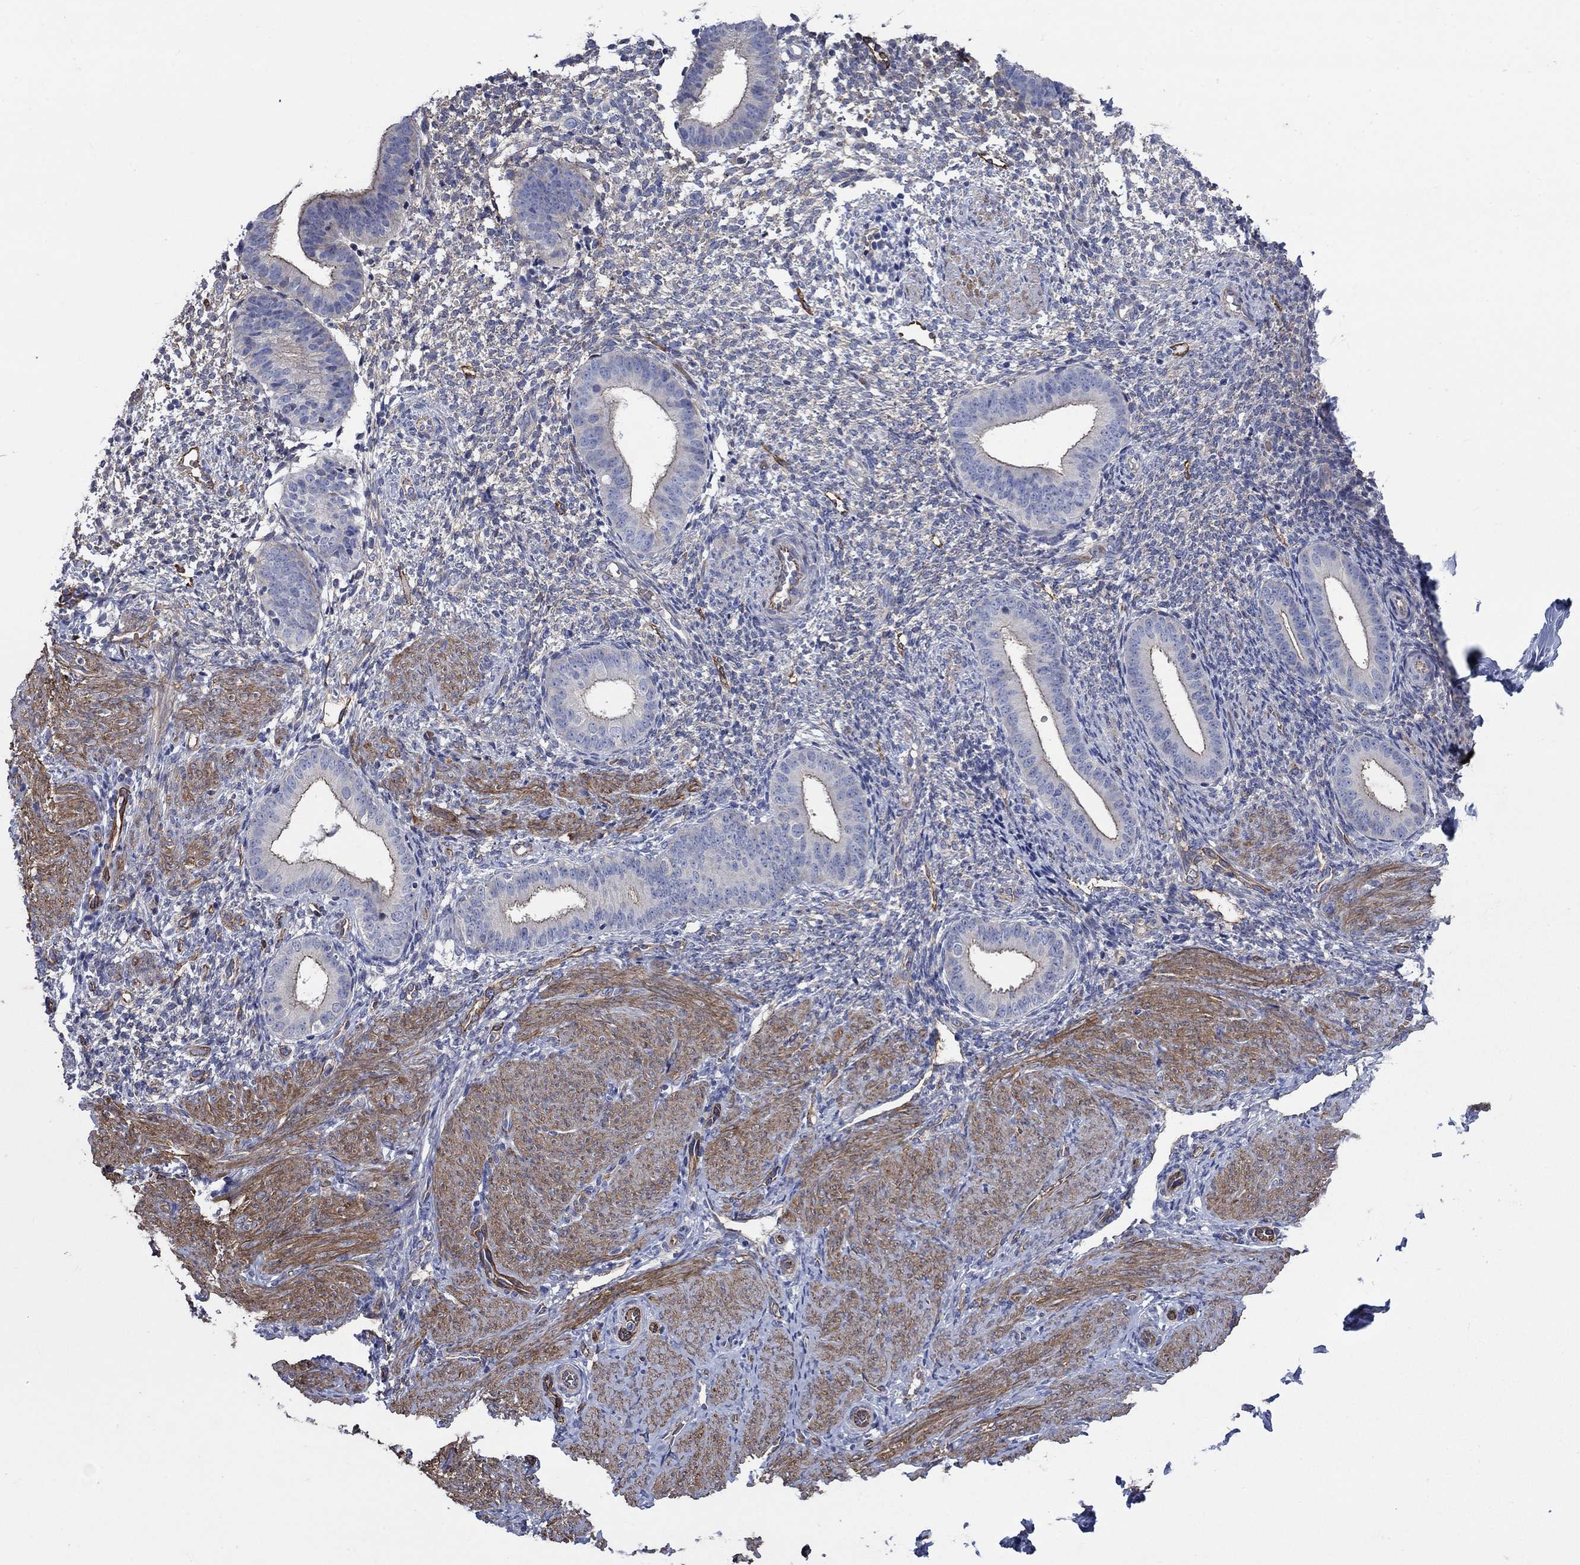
{"staining": {"intensity": "negative", "quantity": "none", "location": "none"}, "tissue": "endometrium", "cell_type": "Cells in endometrial stroma", "image_type": "normal", "snomed": [{"axis": "morphology", "description": "Normal tissue, NOS"}, {"axis": "topography", "description": "Endometrium"}], "caption": "Immunohistochemical staining of benign human endometrium exhibits no significant positivity in cells in endometrial stroma.", "gene": "FLNC", "patient": {"sex": "female", "age": 47}}